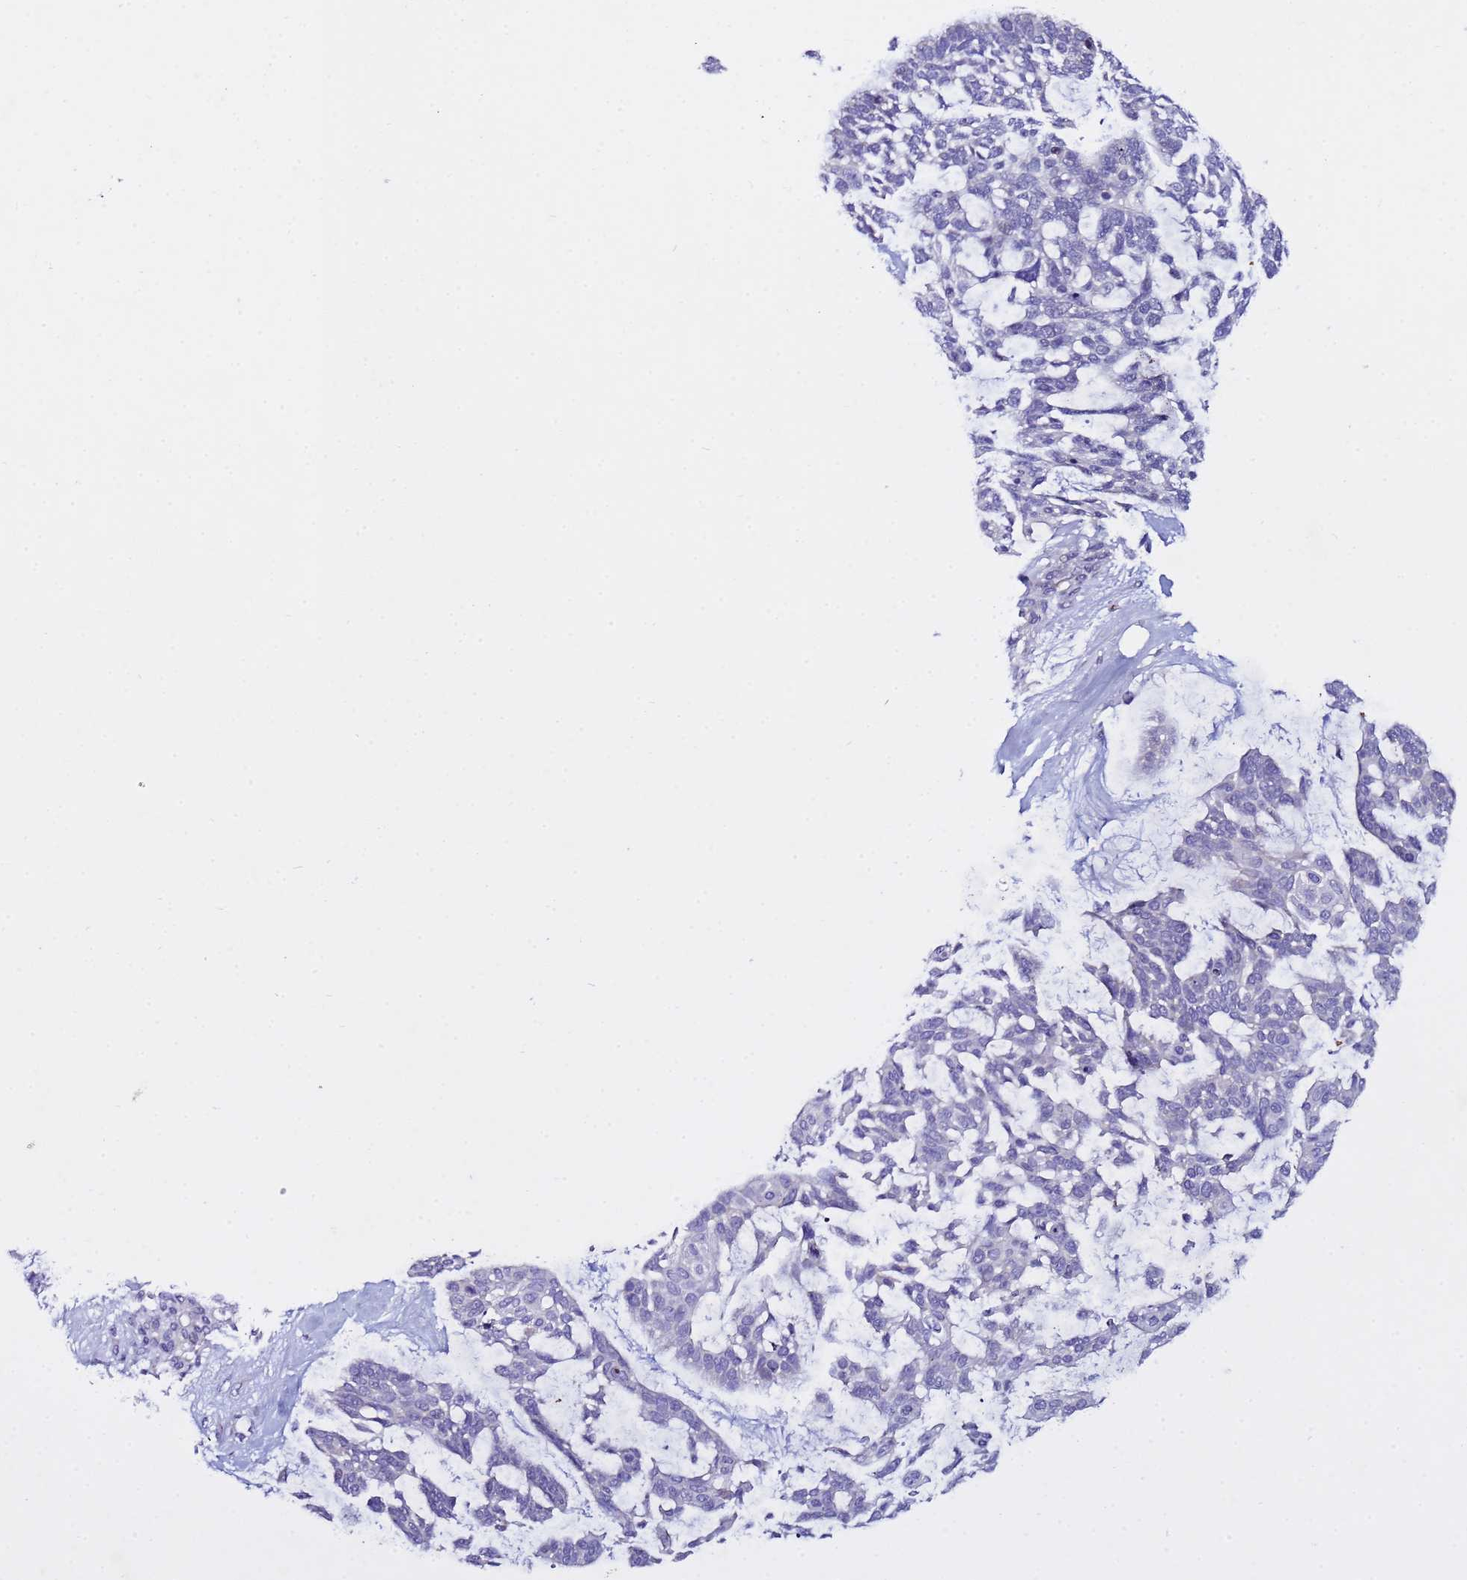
{"staining": {"intensity": "negative", "quantity": "none", "location": "none"}, "tissue": "skin cancer", "cell_type": "Tumor cells", "image_type": "cancer", "snomed": [{"axis": "morphology", "description": "Basal cell carcinoma"}, {"axis": "topography", "description": "Skin"}], "caption": "This photomicrograph is of basal cell carcinoma (skin) stained with immunohistochemistry to label a protein in brown with the nuclei are counter-stained blue. There is no expression in tumor cells.", "gene": "IGSF11", "patient": {"sex": "male", "age": 88}}